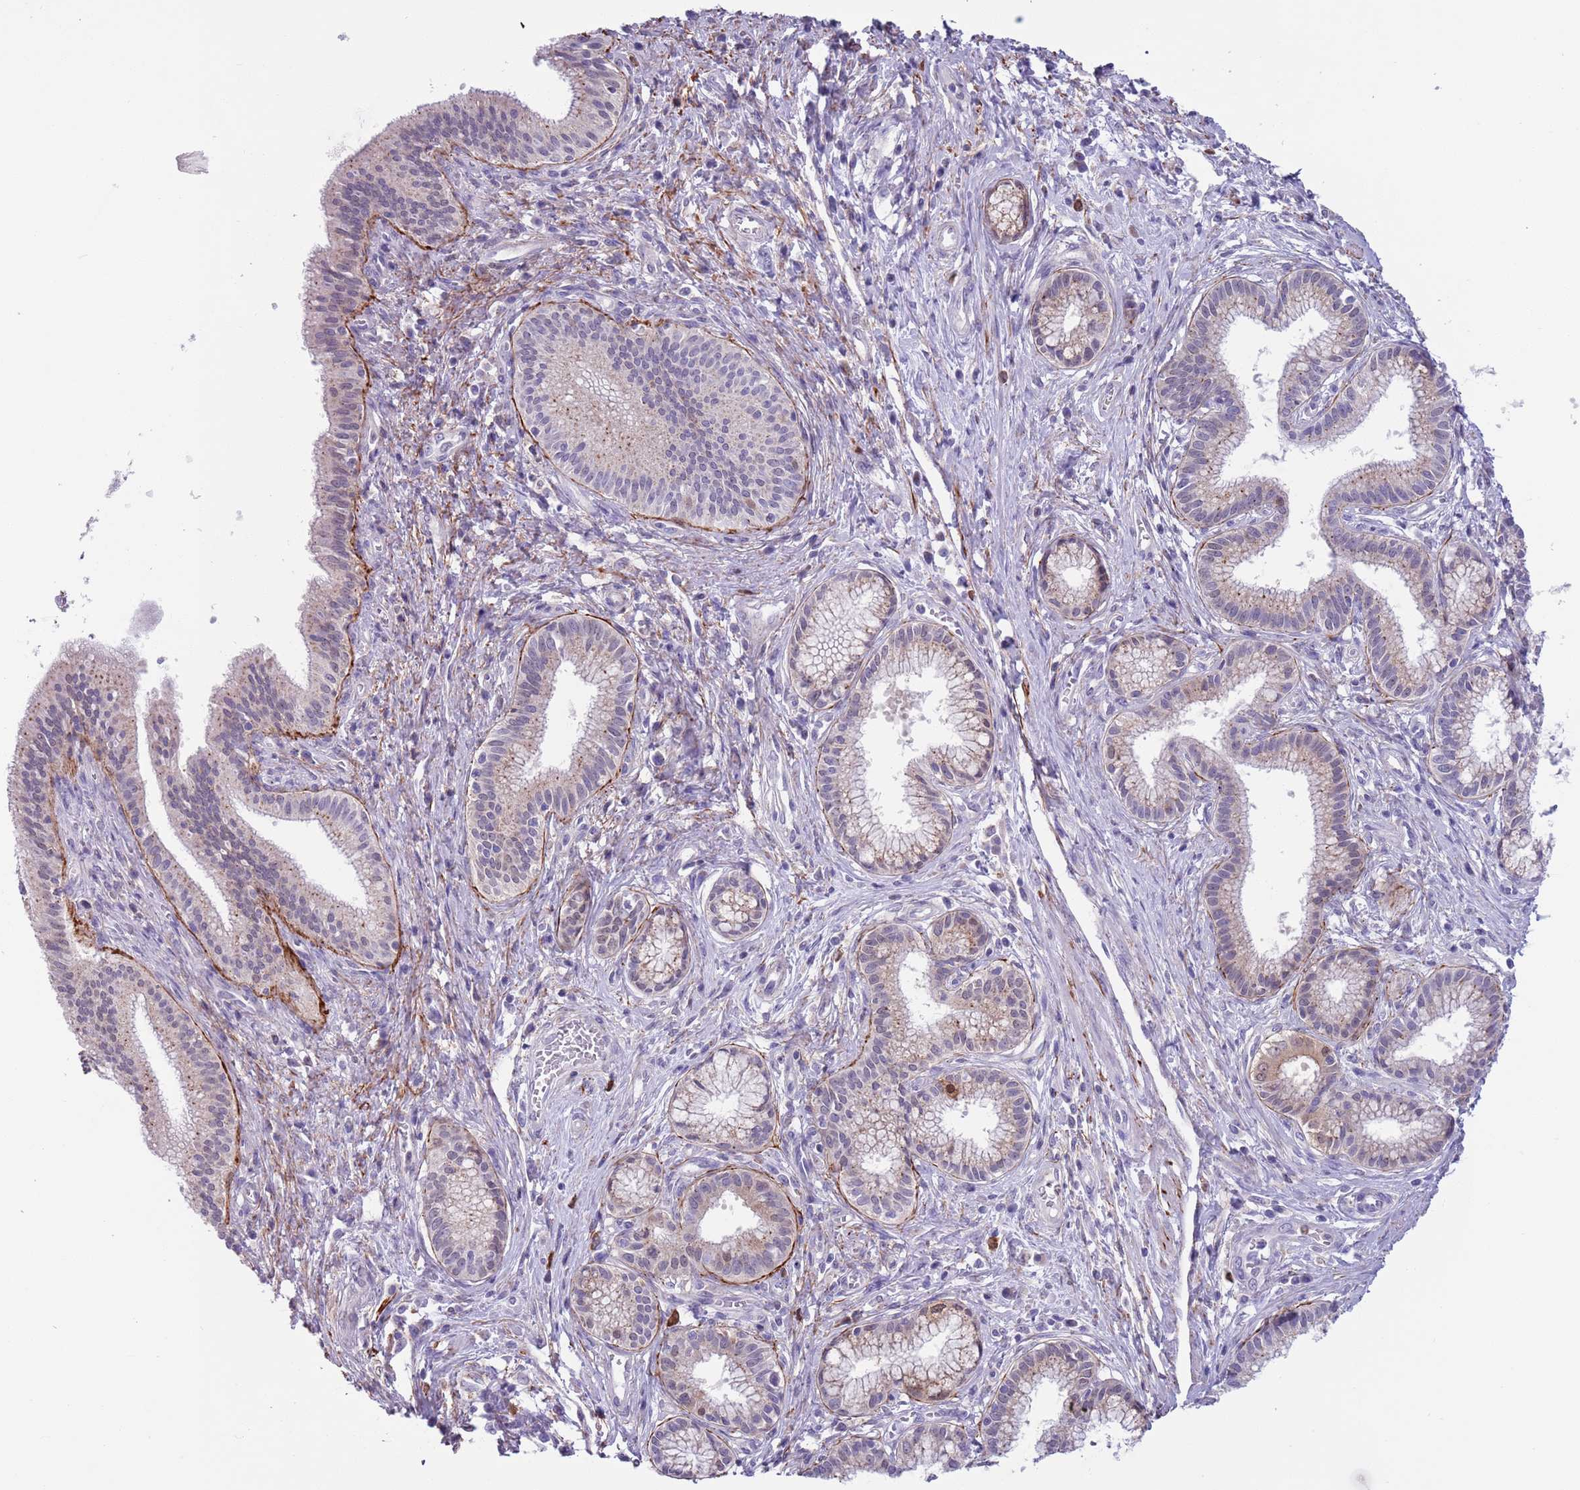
{"staining": {"intensity": "weak", "quantity": "<25%", "location": "cytoplasmic/membranous"}, "tissue": "pancreatic cancer", "cell_type": "Tumor cells", "image_type": "cancer", "snomed": [{"axis": "morphology", "description": "Adenocarcinoma, NOS"}, {"axis": "topography", "description": "Pancreas"}], "caption": "Tumor cells show no significant protein expression in pancreatic cancer (adenocarcinoma). (Stains: DAB (3,3'-diaminobenzidine) IHC with hematoxylin counter stain, Microscopy: brightfield microscopy at high magnification).", "gene": "PFKFB2", "patient": {"sex": "male", "age": 72}}